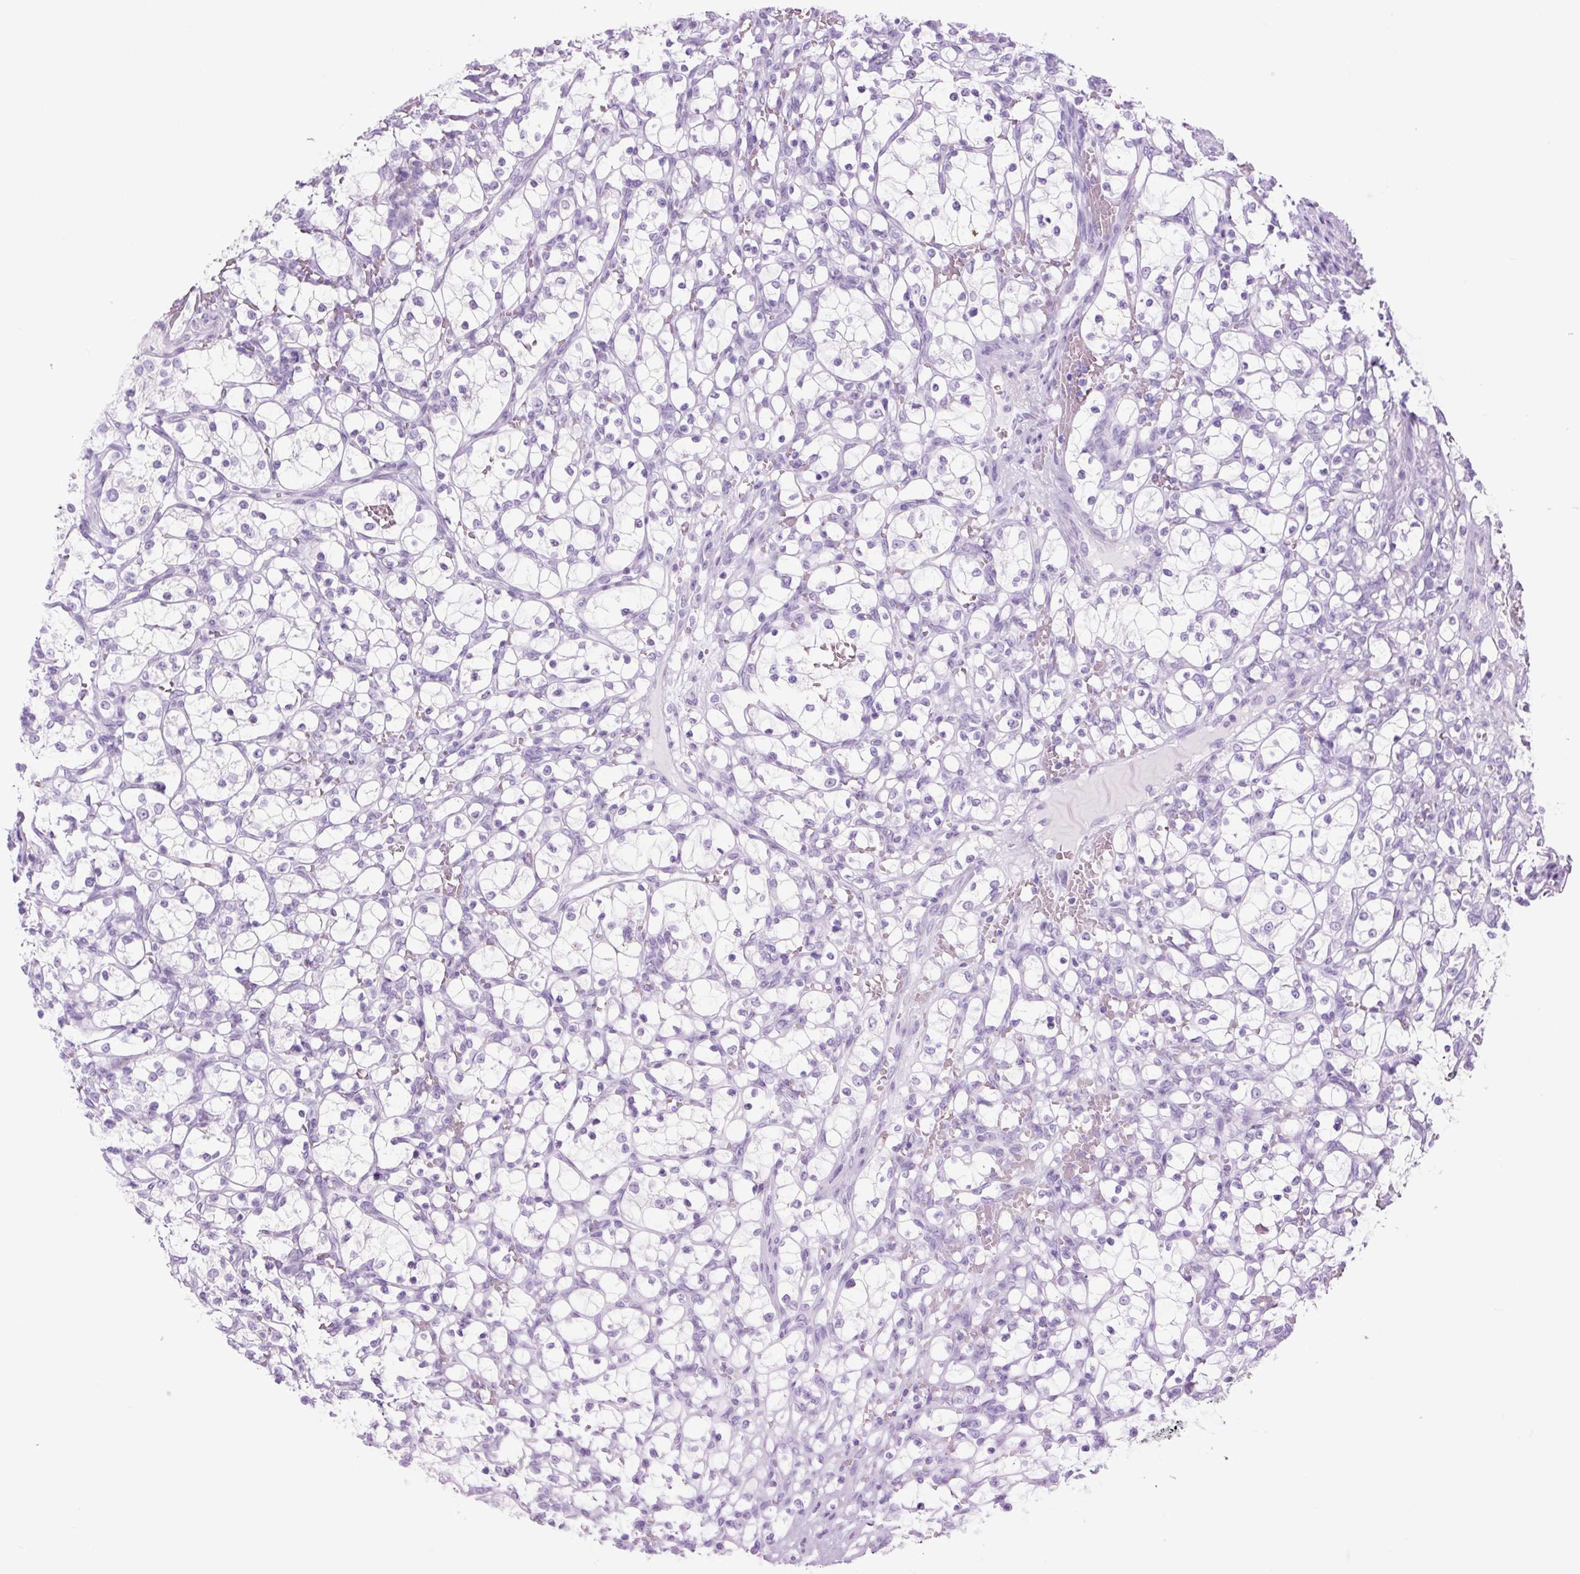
{"staining": {"intensity": "negative", "quantity": "none", "location": "none"}, "tissue": "renal cancer", "cell_type": "Tumor cells", "image_type": "cancer", "snomed": [{"axis": "morphology", "description": "Adenocarcinoma, NOS"}, {"axis": "topography", "description": "Kidney"}], "caption": "Image shows no significant protein expression in tumor cells of renal cancer (adenocarcinoma).", "gene": "TFF2", "patient": {"sex": "female", "age": 69}}